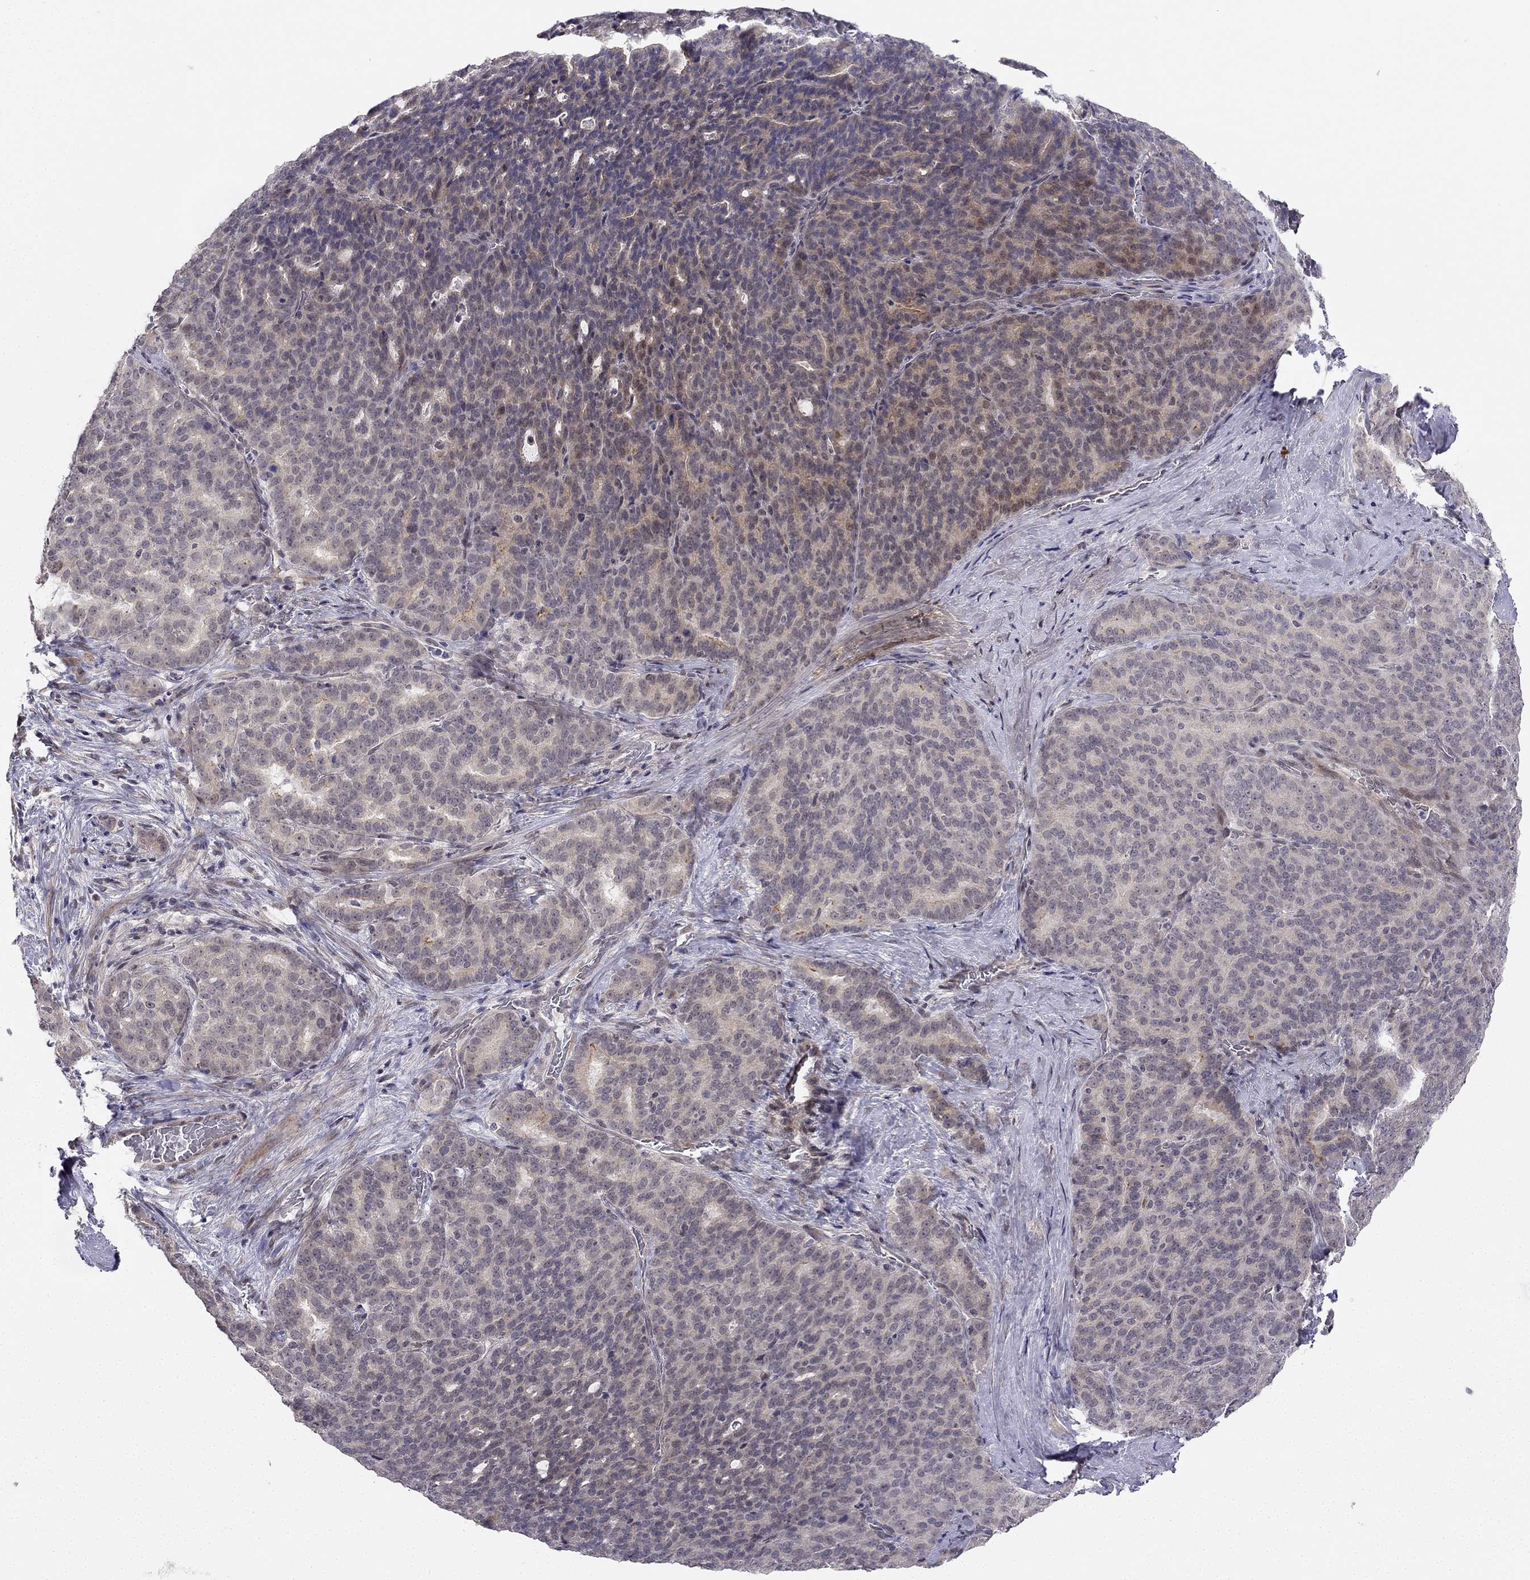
{"staining": {"intensity": "moderate", "quantity": "<25%", "location": "cytoplasmic/membranous"}, "tissue": "liver cancer", "cell_type": "Tumor cells", "image_type": "cancer", "snomed": [{"axis": "morphology", "description": "Cholangiocarcinoma"}, {"axis": "topography", "description": "Liver"}], "caption": "High-power microscopy captured an immunohistochemistry (IHC) photomicrograph of liver cholangiocarcinoma, revealing moderate cytoplasmic/membranous positivity in about <25% of tumor cells.", "gene": "CHST8", "patient": {"sex": "female", "age": 47}}